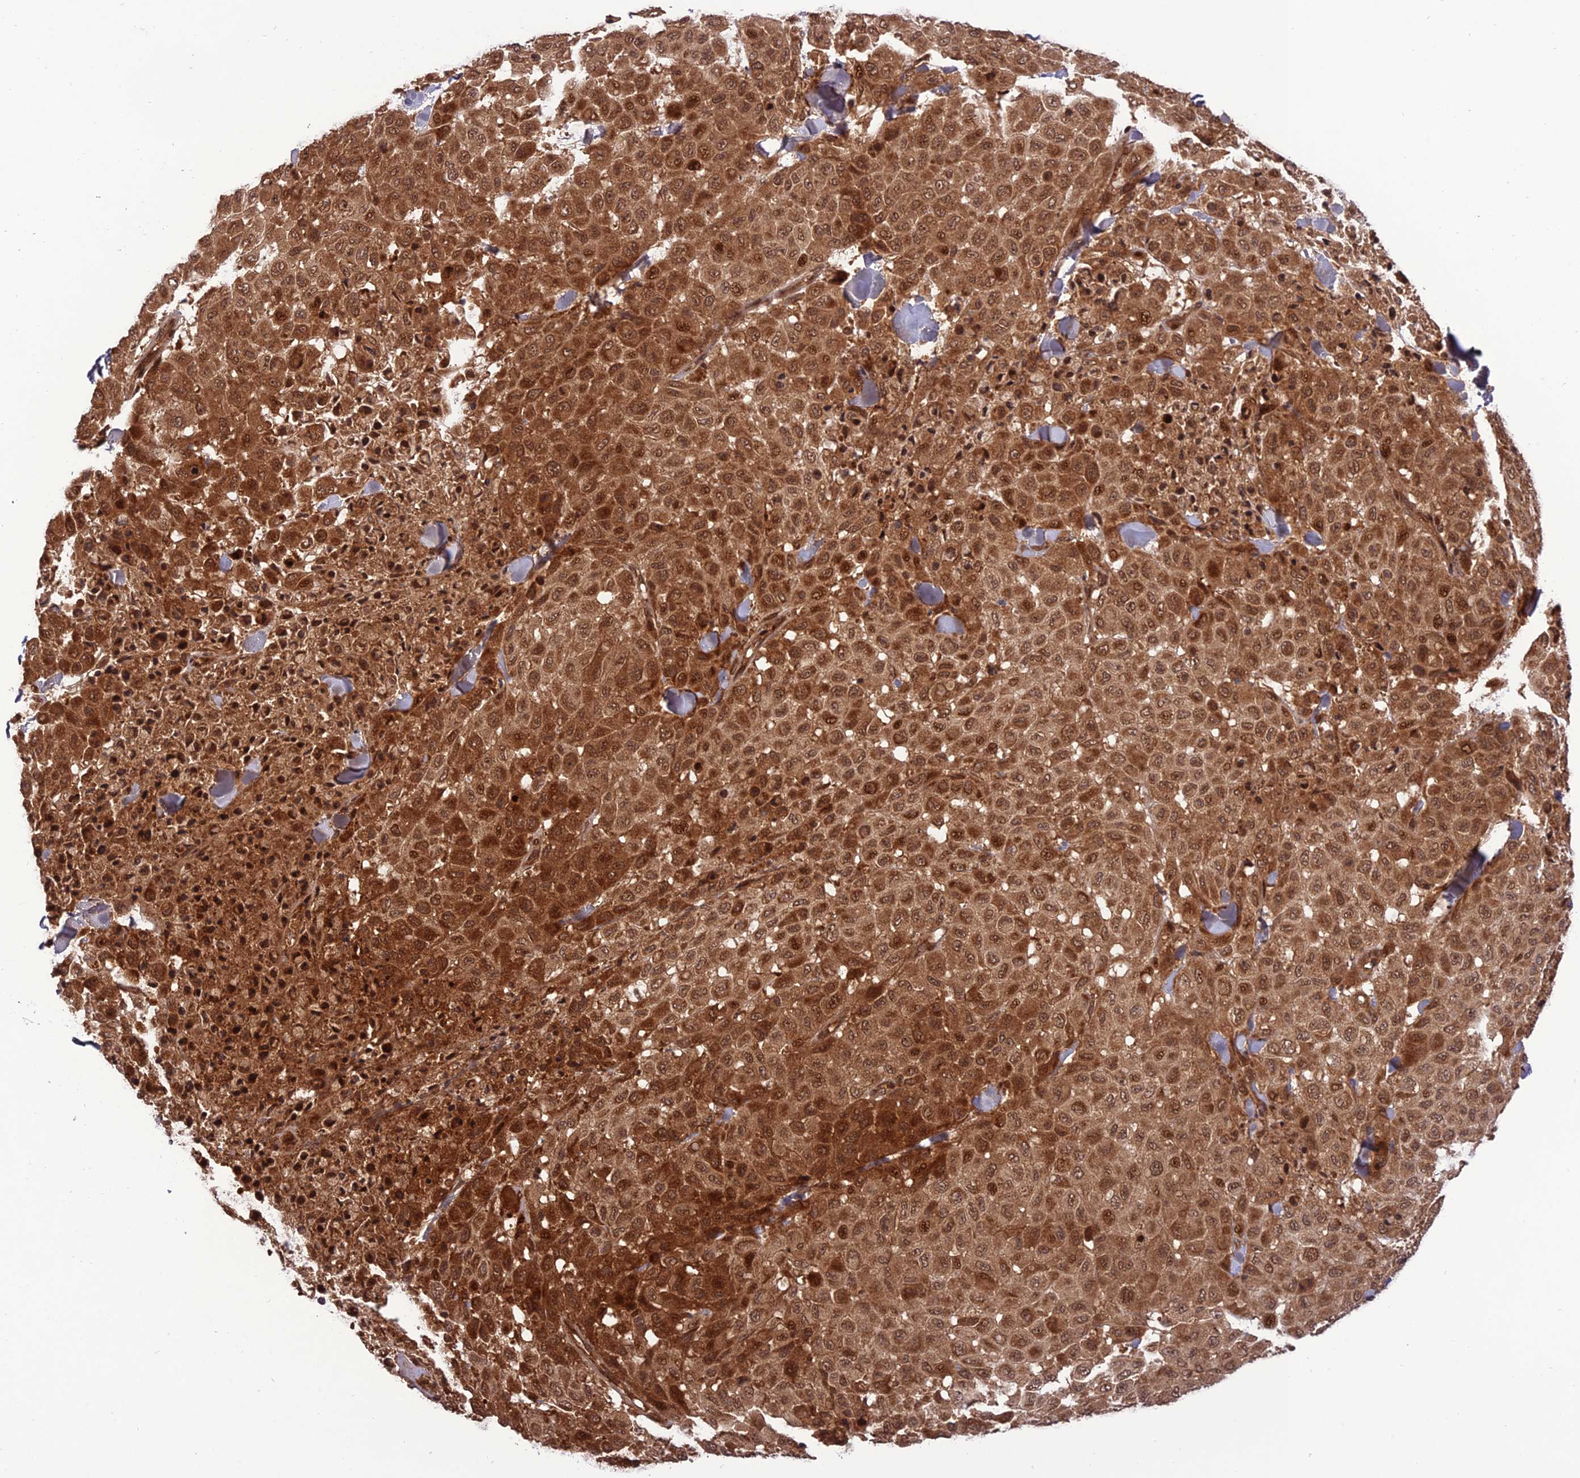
{"staining": {"intensity": "moderate", "quantity": ">75%", "location": "cytoplasmic/membranous,nuclear"}, "tissue": "melanoma", "cell_type": "Tumor cells", "image_type": "cancer", "snomed": [{"axis": "morphology", "description": "Malignant melanoma, Metastatic site"}, {"axis": "topography", "description": "Skin"}], "caption": "This is a histology image of immunohistochemistry (IHC) staining of melanoma, which shows moderate positivity in the cytoplasmic/membranous and nuclear of tumor cells.", "gene": "NDUFC1", "patient": {"sex": "female", "age": 81}}